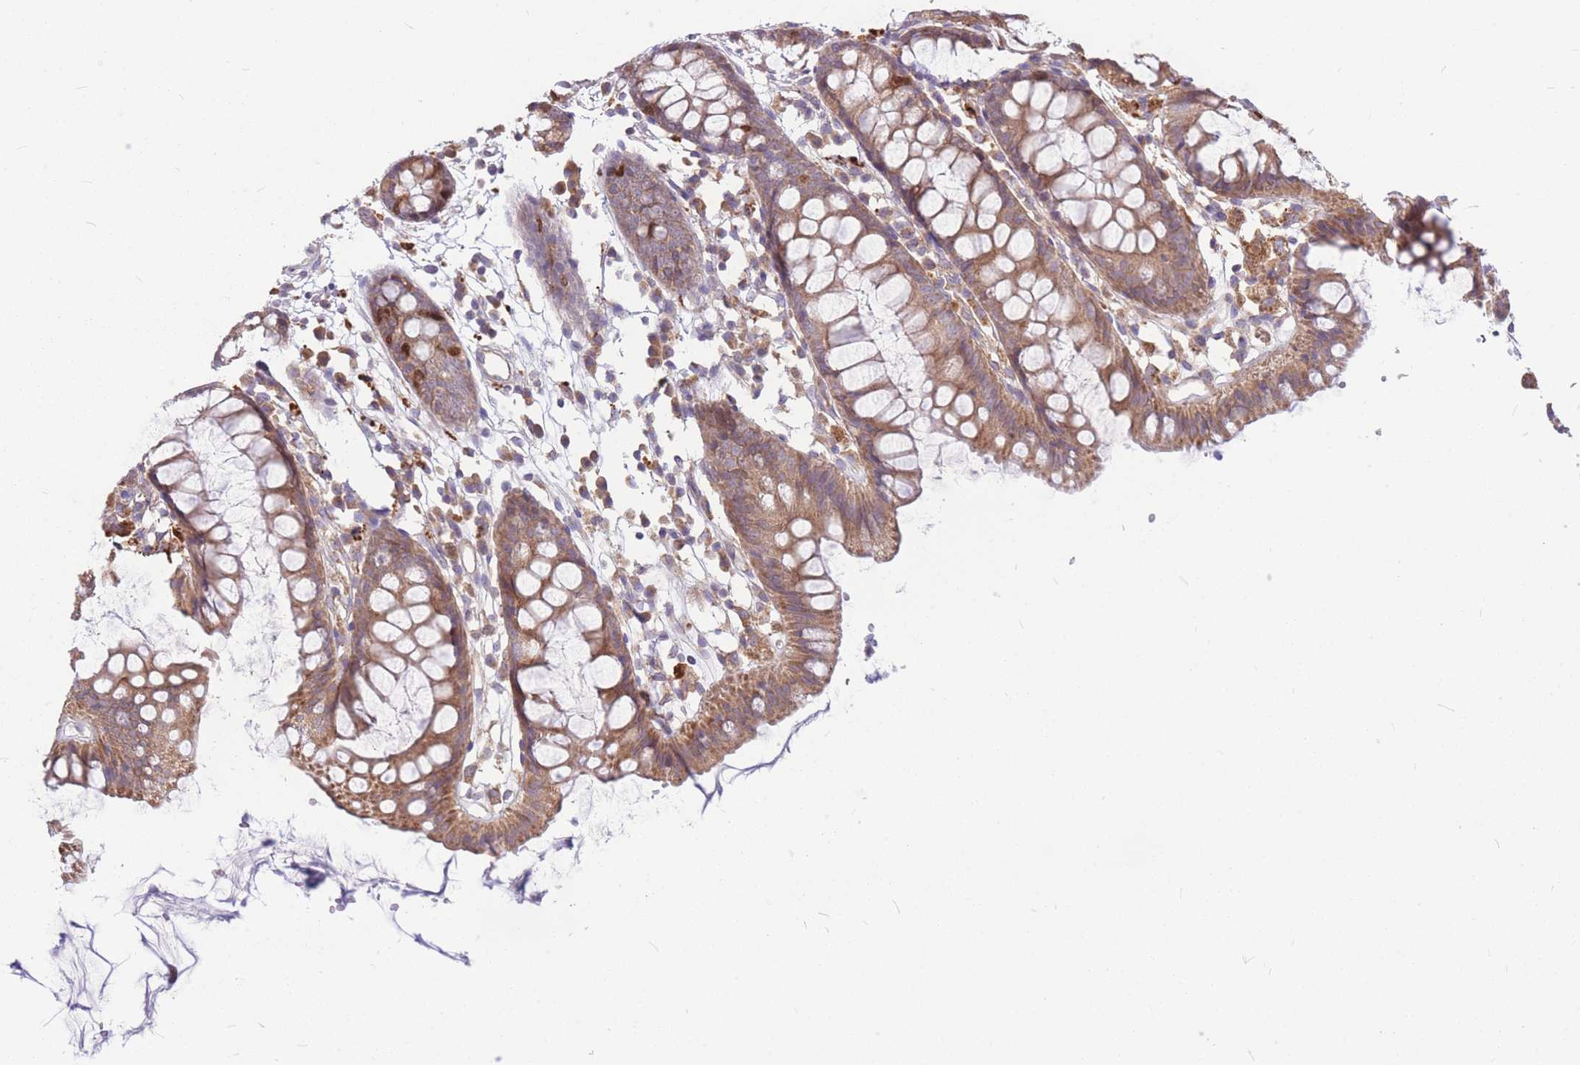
{"staining": {"intensity": "moderate", "quantity": ">75%", "location": "cytoplasmic/membranous"}, "tissue": "colon", "cell_type": "Endothelial cells", "image_type": "normal", "snomed": [{"axis": "morphology", "description": "Normal tissue, NOS"}, {"axis": "topography", "description": "Colon"}], "caption": "A micrograph of colon stained for a protein exhibits moderate cytoplasmic/membranous brown staining in endothelial cells. The protein is stained brown, and the nuclei are stained in blue (DAB IHC with brightfield microscopy, high magnification).", "gene": "GMNN", "patient": {"sex": "female", "age": 84}}